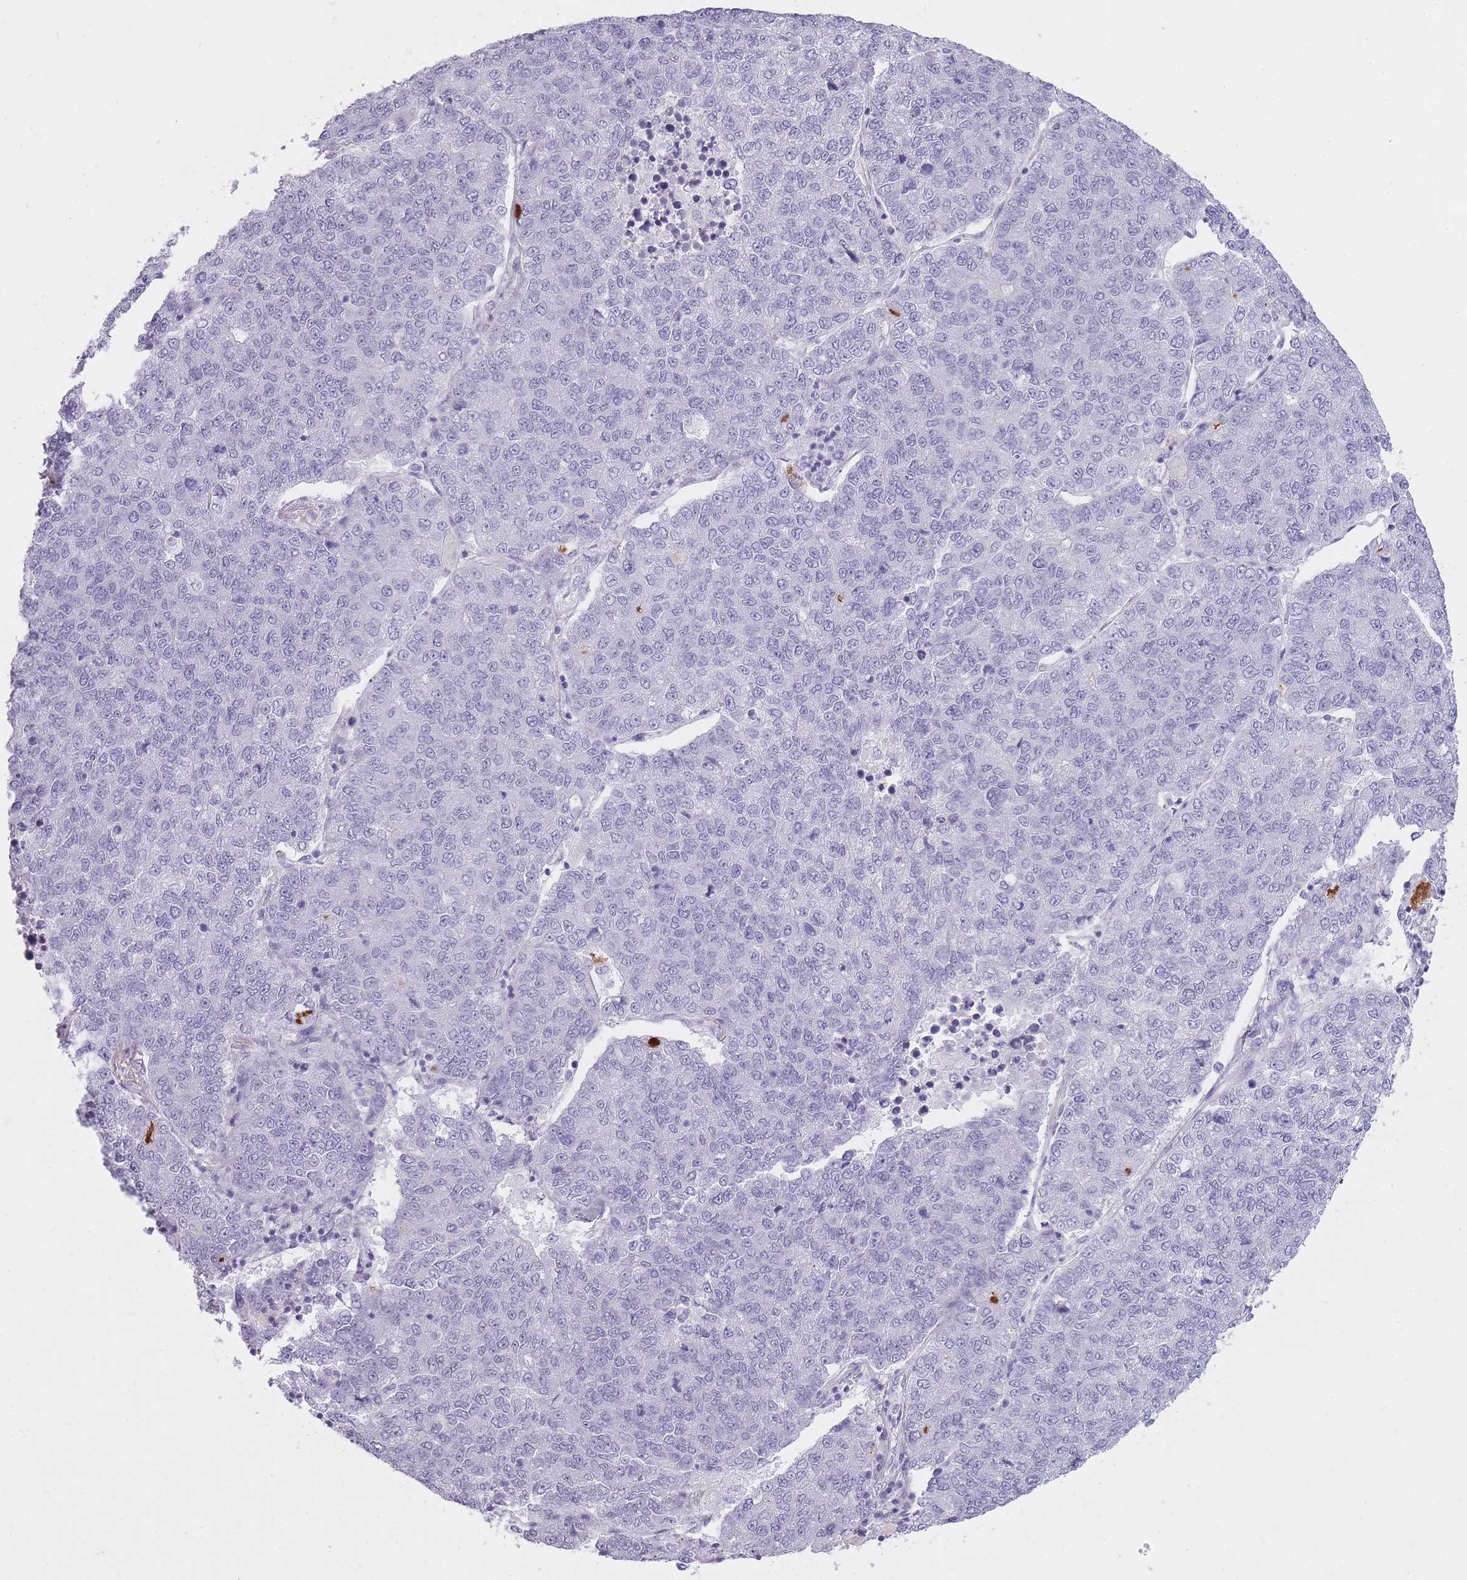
{"staining": {"intensity": "negative", "quantity": "none", "location": "none"}, "tissue": "lung cancer", "cell_type": "Tumor cells", "image_type": "cancer", "snomed": [{"axis": "morphology", "description": "Adenocarcinoma, NOS"}, {"axis": "topography", "description": "Lung"}], "caption": "IHC of lung cancer (adenocarcinoma) reveals no staining in tumor cells.", "gene": "GOLGA6D", "patient": {"sex": "male", "age": 49}}